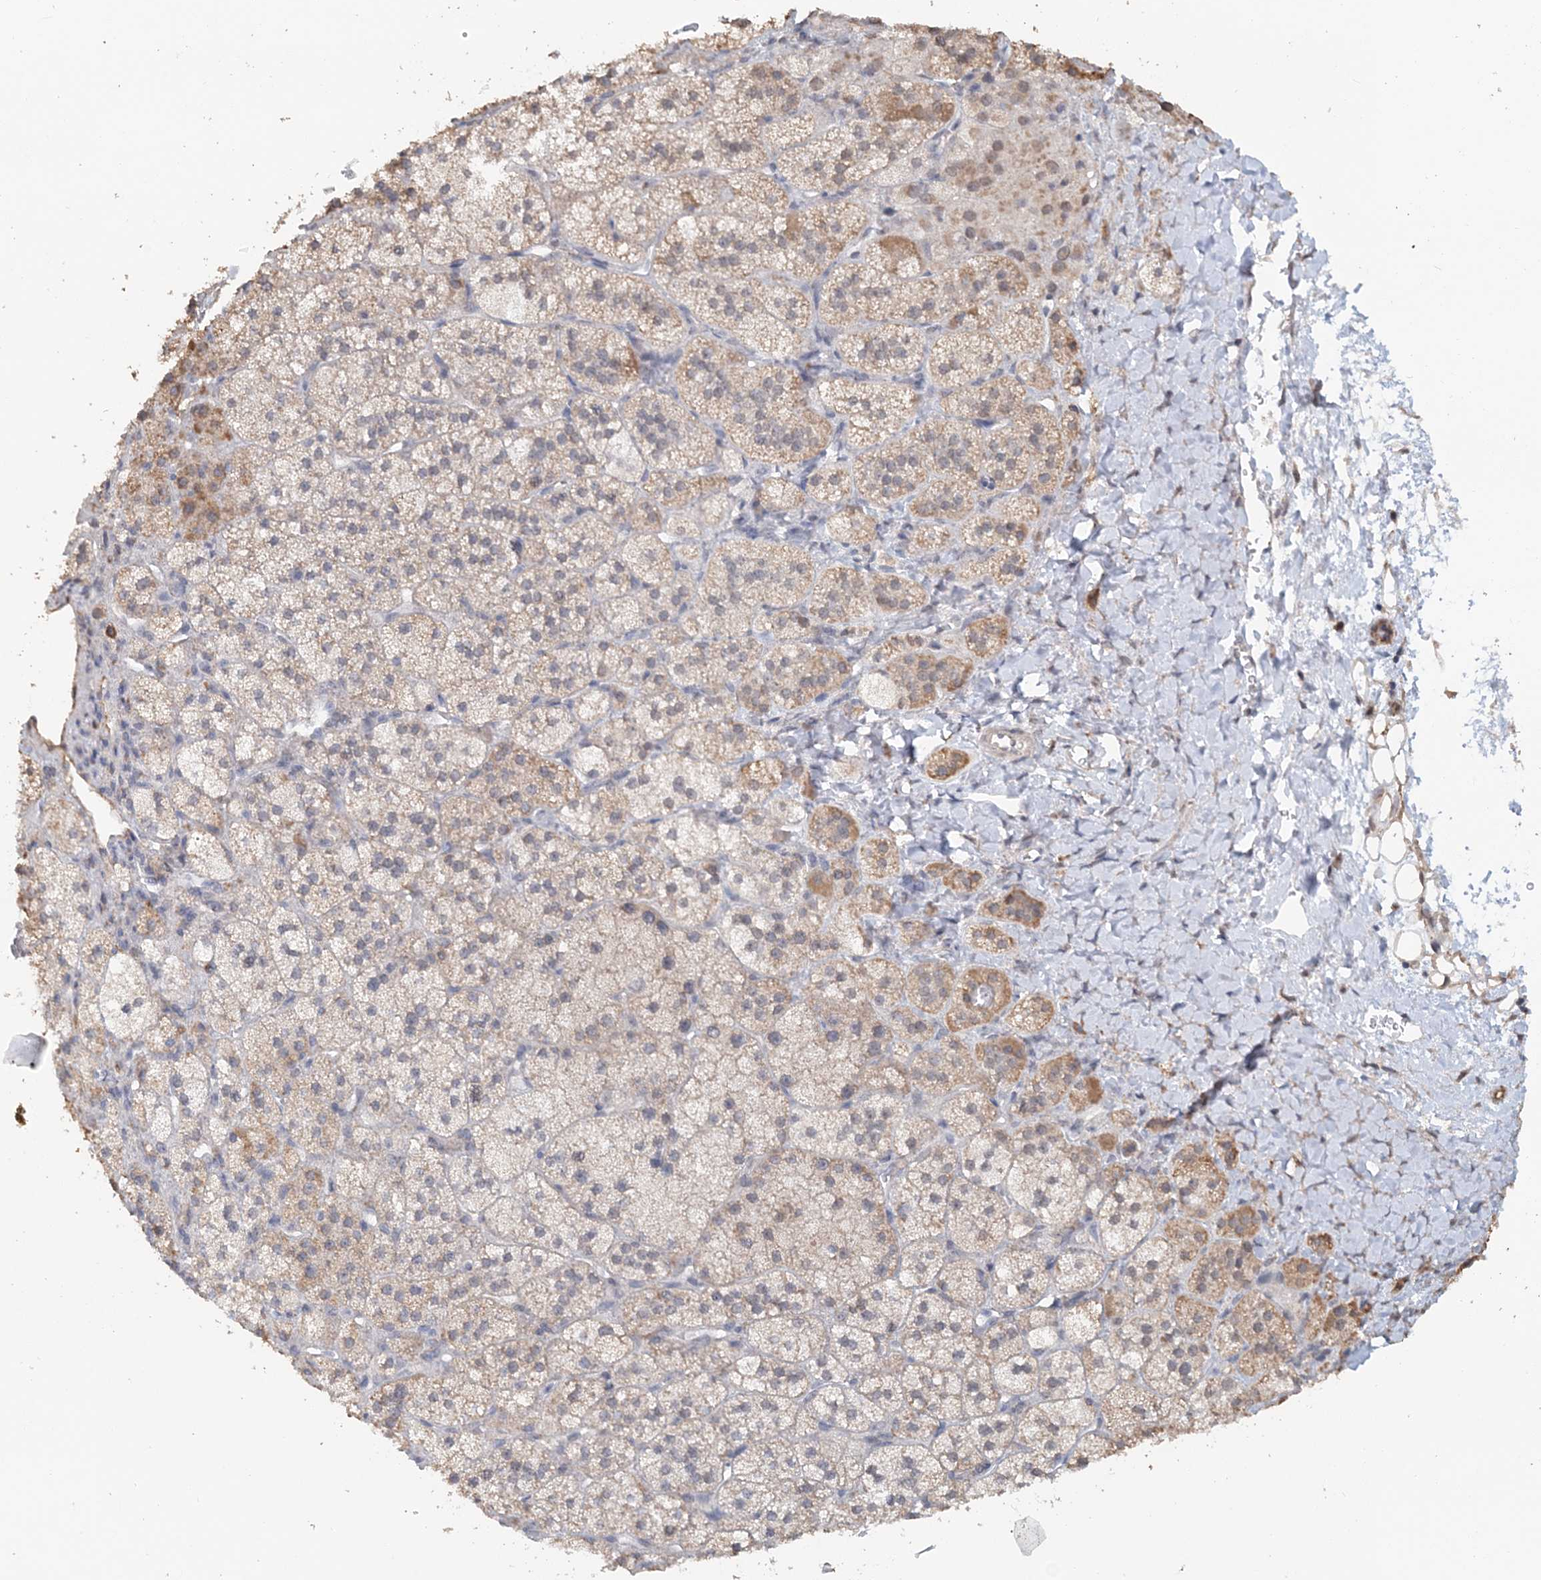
{"staining": {"intensity": "weak", "quantity": ">75%", "location": "cytoplasmic/membranous"}, "tissue": "adrenal gland", "cell_type": "Glandular cells", "image_type": "normal", "snomed": [{"axis": "morphology", "description": "Normal tissue, NOS"}, {"axis": "topography", "description": "Adrenal gland"}], "caption": "Immunohistochemistry histopathology image of unremarkable adrenal gland stained for a protein (brown), which reveals low levels of weak cytoplasmic/membranous positivity in approximately >75% of glandular cells.", "gene": "FBXO38", "patient": {"sex": "male", "age": 61}}